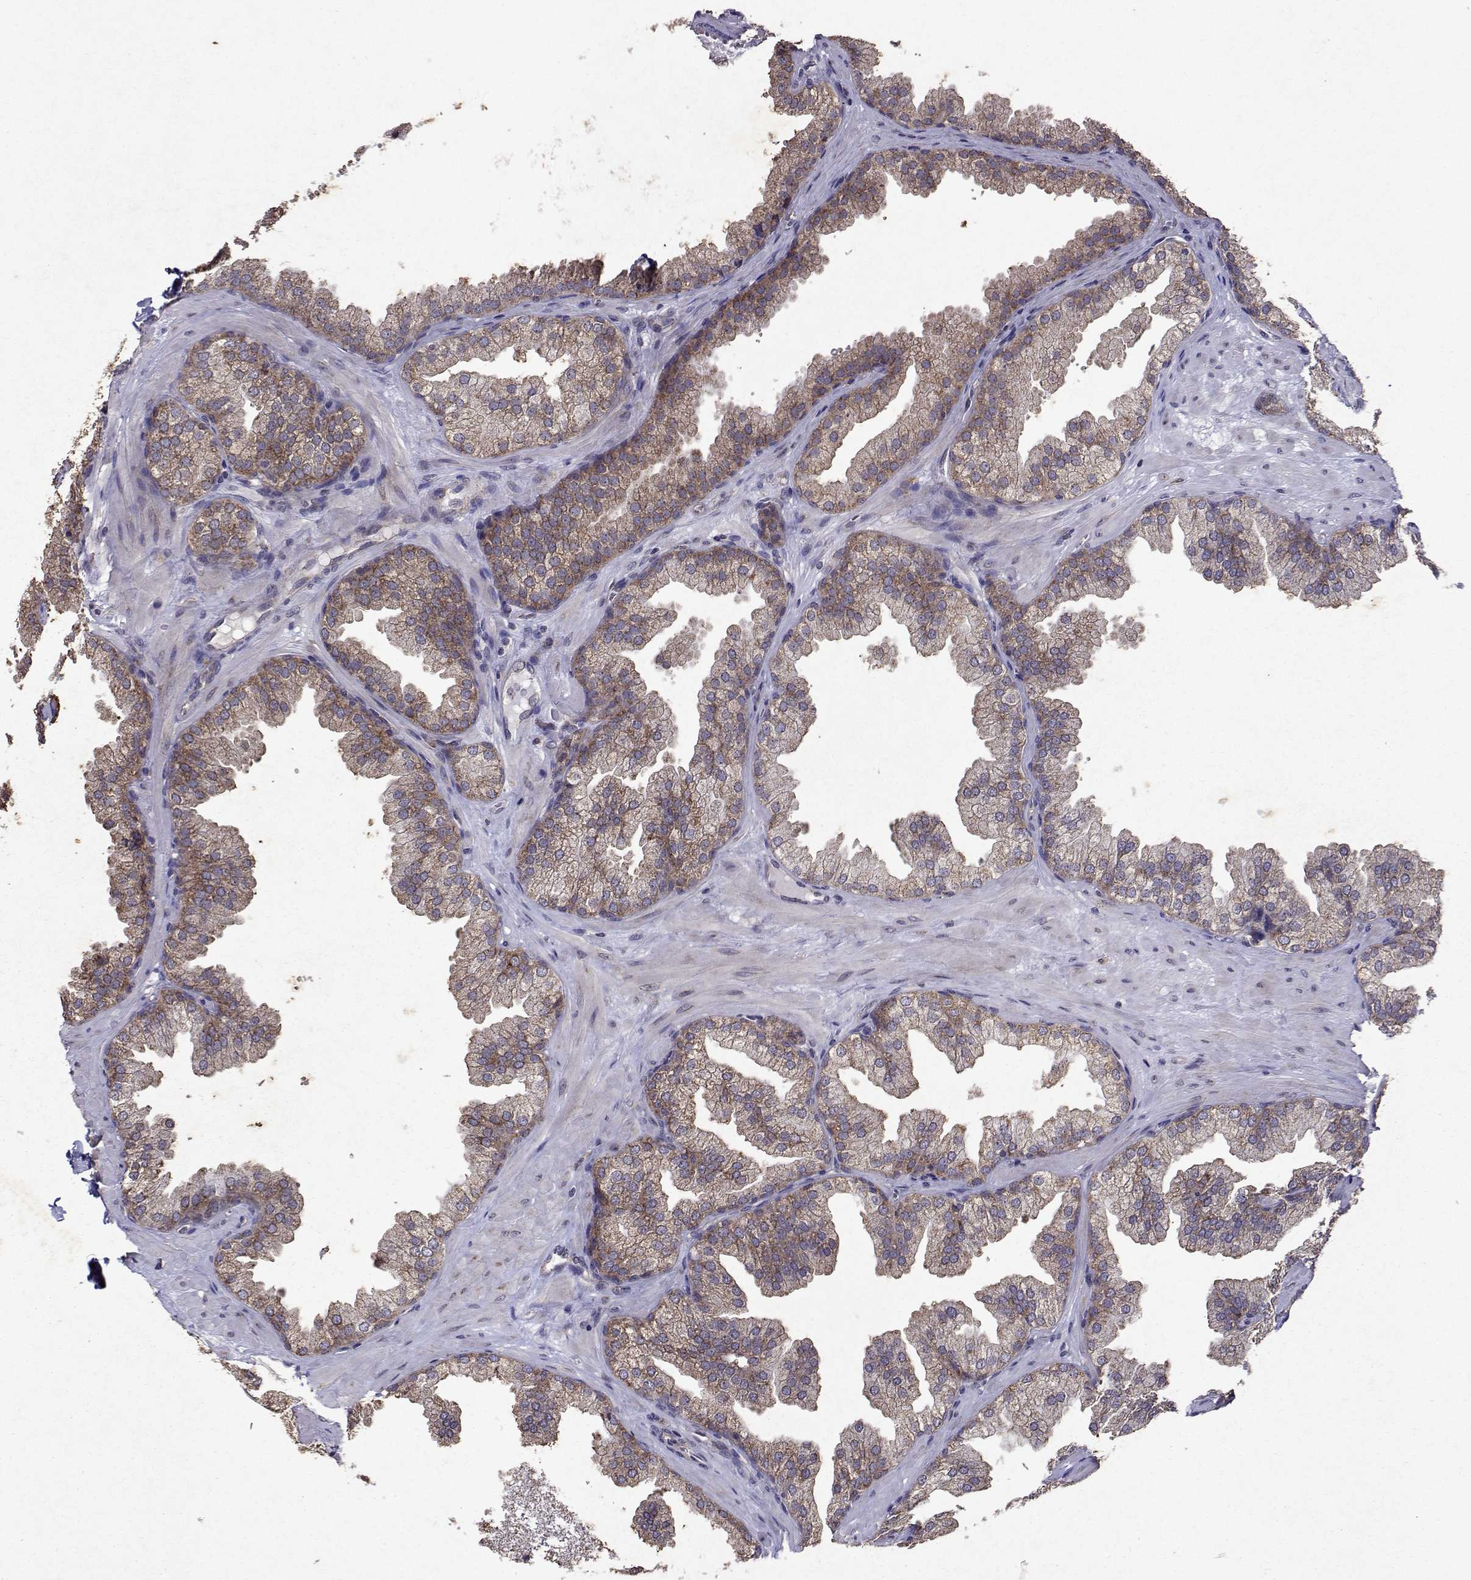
{"staining": {"intensity": "moderate", "quantity": "<25%", "location": "cytoplasmic/membranous"}, "tissue": "prostate", "cell_type": "Glandular cells", "image_type": "normal", "snomed": [{"axis": "morphology", "description": "Normal tissue, NOS"}, {"axis": "topography", "description": "Prostate"}], "caption": "Normal prostate was stained to show a protein in brown. There is low levels of moderate cytoplasmic/membranous positivity in approximately <25% of glandular cells.", "gene": "TARBP2", "patient": {"sex": "male", "age": 37}}